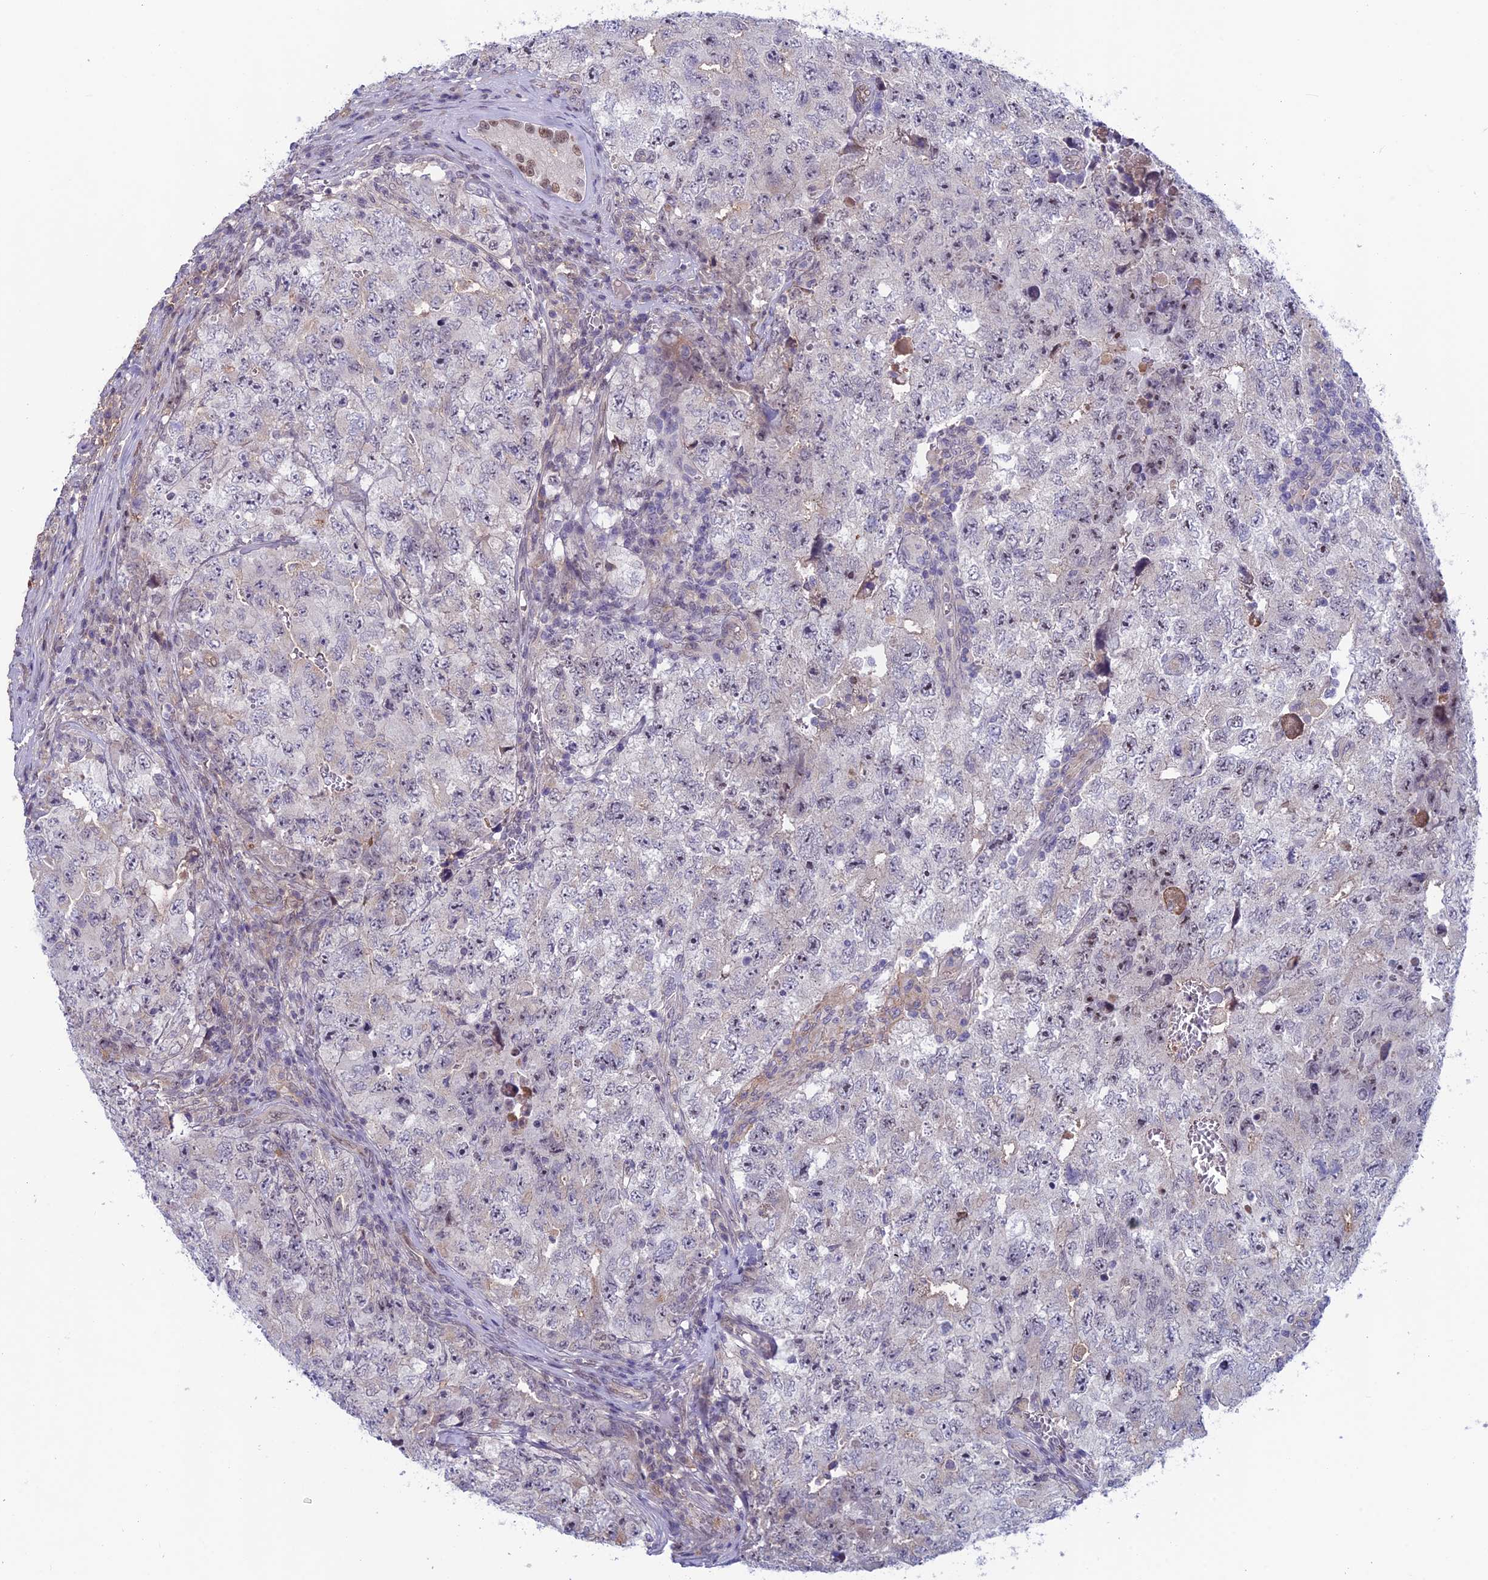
{"staining": {"intensity": "negative", "quantity": "none", "location": "none"}, "tissue": "testis cancer", "cell_type": "Tumor cells", "image_type": "cancer", "snomed": [{"axis": "morphology", "description": "Carcinoma, Embryonal, NOS"}, {"axis": "topography", "description": "Testis"}], "caption": "This image is of testis cancer (embryonal carcinoma) stained with immunohistochemistry (IHC) to label a protein in brown with the nuclei are counter-stained blue. There is no positivity in tumor cells. Nuclei are stained in blue.", "gene": "FKBPL", "patient": {"sex": "male", "age": 17}}